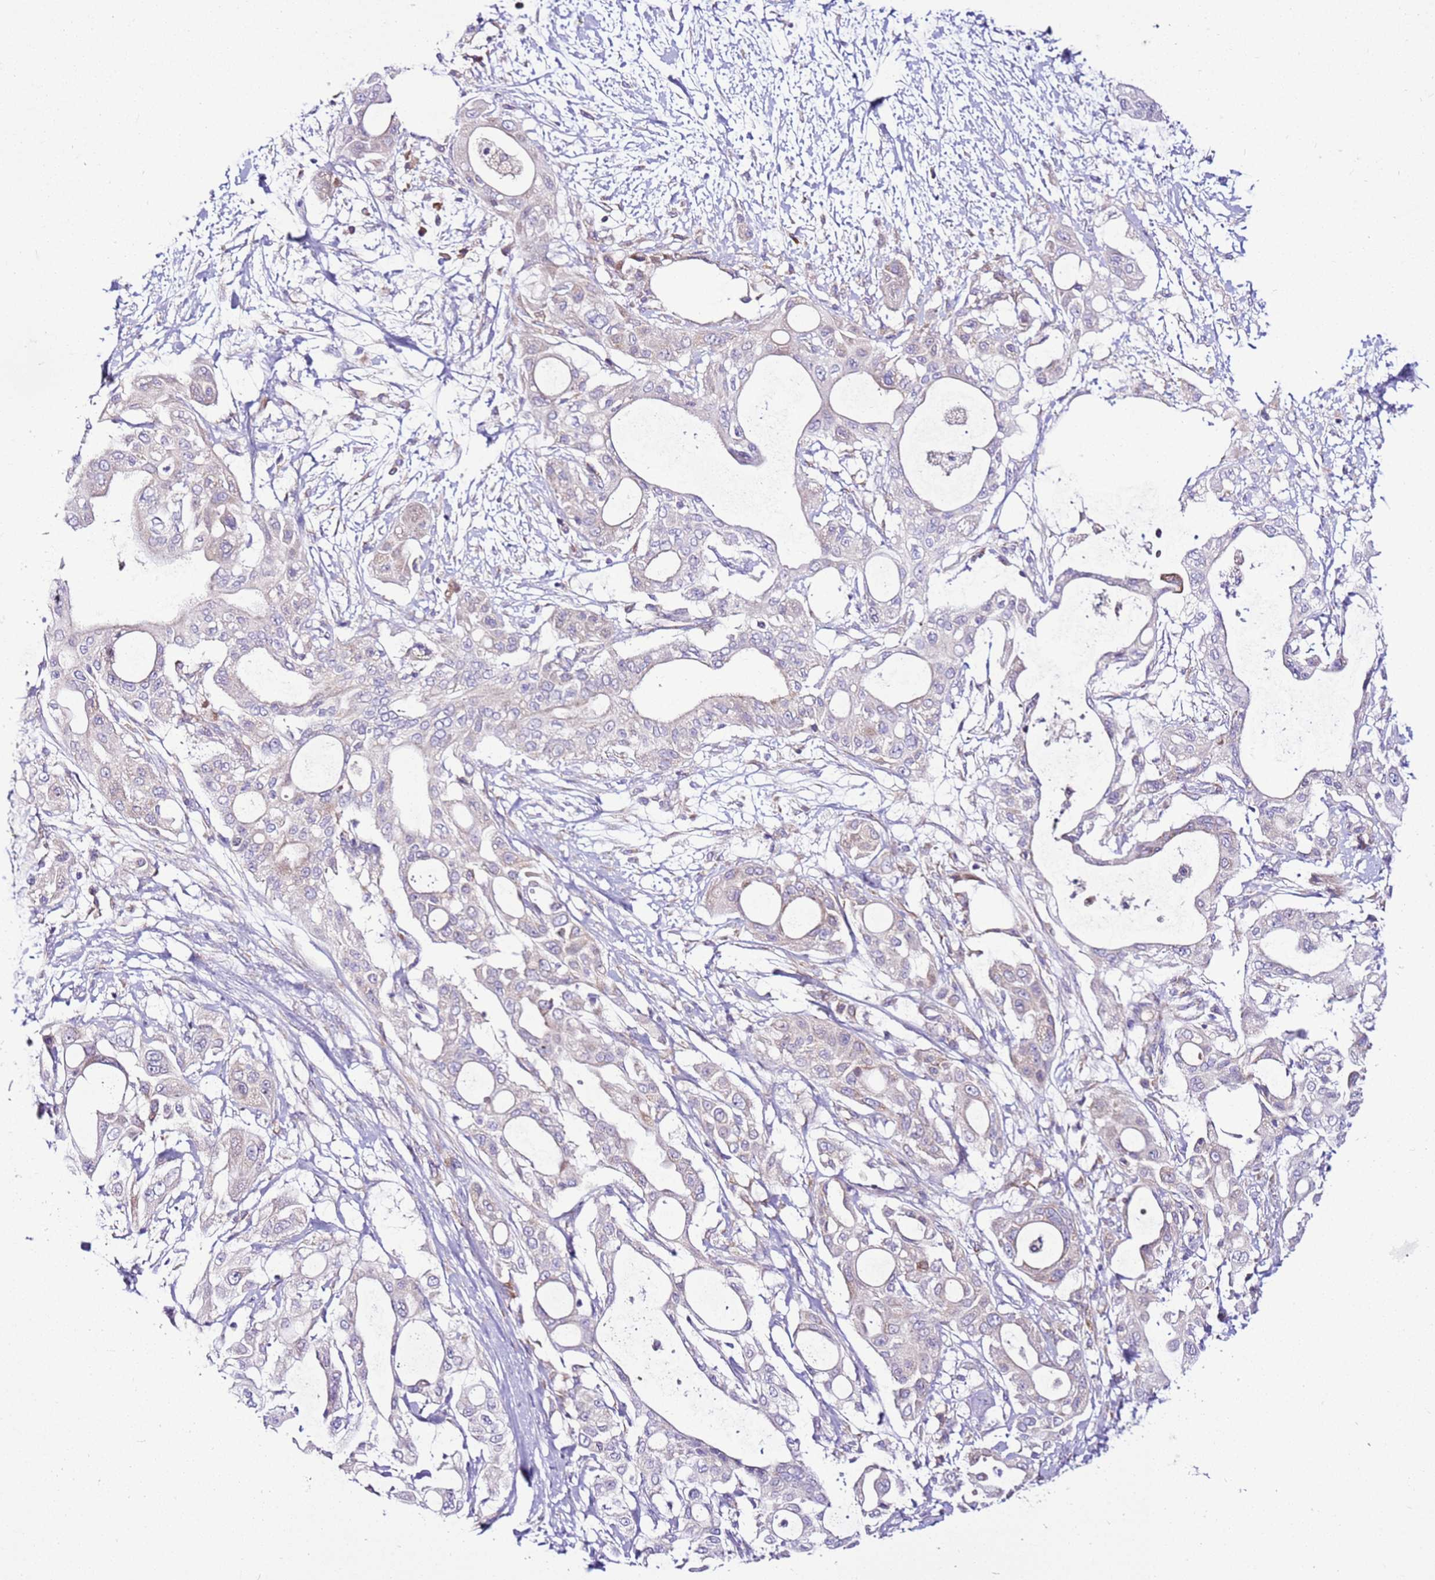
{"staining": {"intensity": "negative", "quantity": "none", "location": "none"}, "tissue": "pancreatic cancer", "cell_type": "Tumor cells", "image_type": "cancer", "snomed": [{"axis": "morphology", "description": "Adenocarcinoma, NOS"}, {"axis": "topography", "description": "Pancreas"}], "caption": "Tumor cells show no significant protein expression in adenocarcinoma (pancreatic). (DAB immunohistochemistry visualized using brightfield microscopy, high magnification).", "gene": "MRPL36", "patient": {"sex": "male", "age": 68}}